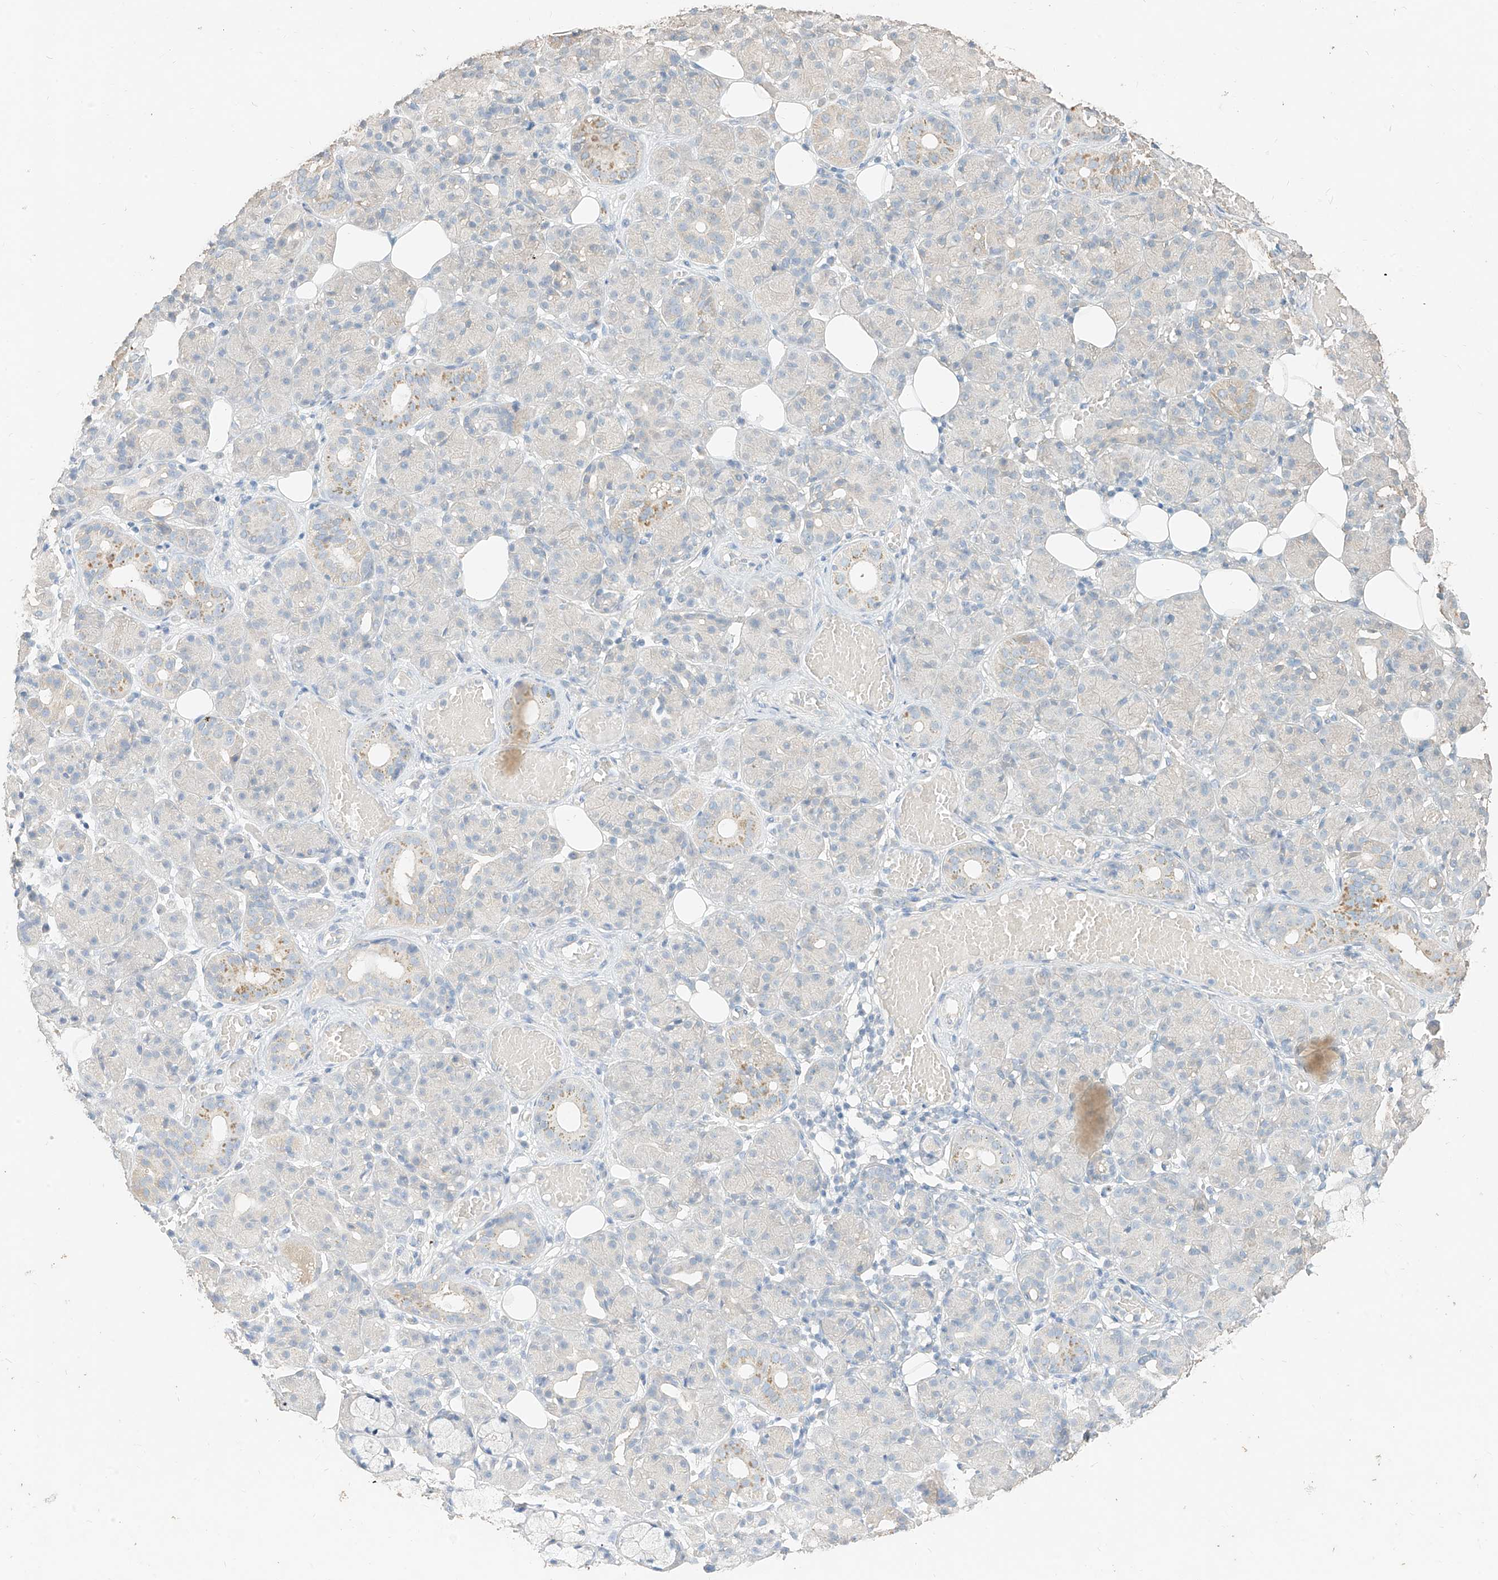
{"staining": {"intensity": "weak", "quantity": "<25%", "location": "cytoplasmic/membranous"}, "tissue": "salivary gland", "cell_type": "Glandular cells", "image_type": "normal", "snomed": [{"axis": "morphology", "description": "Normal tissue, NOS"}, {"axis": "topography", "description": "Salivary gland"}], "caption": "This is an immunohistochemistry (IHC) micrograph of unremarkable human salivary gland. There is no positivity in glandular cells.", "gene": "ZZEF1", "patient": {"sex": "male", "age": 63}}